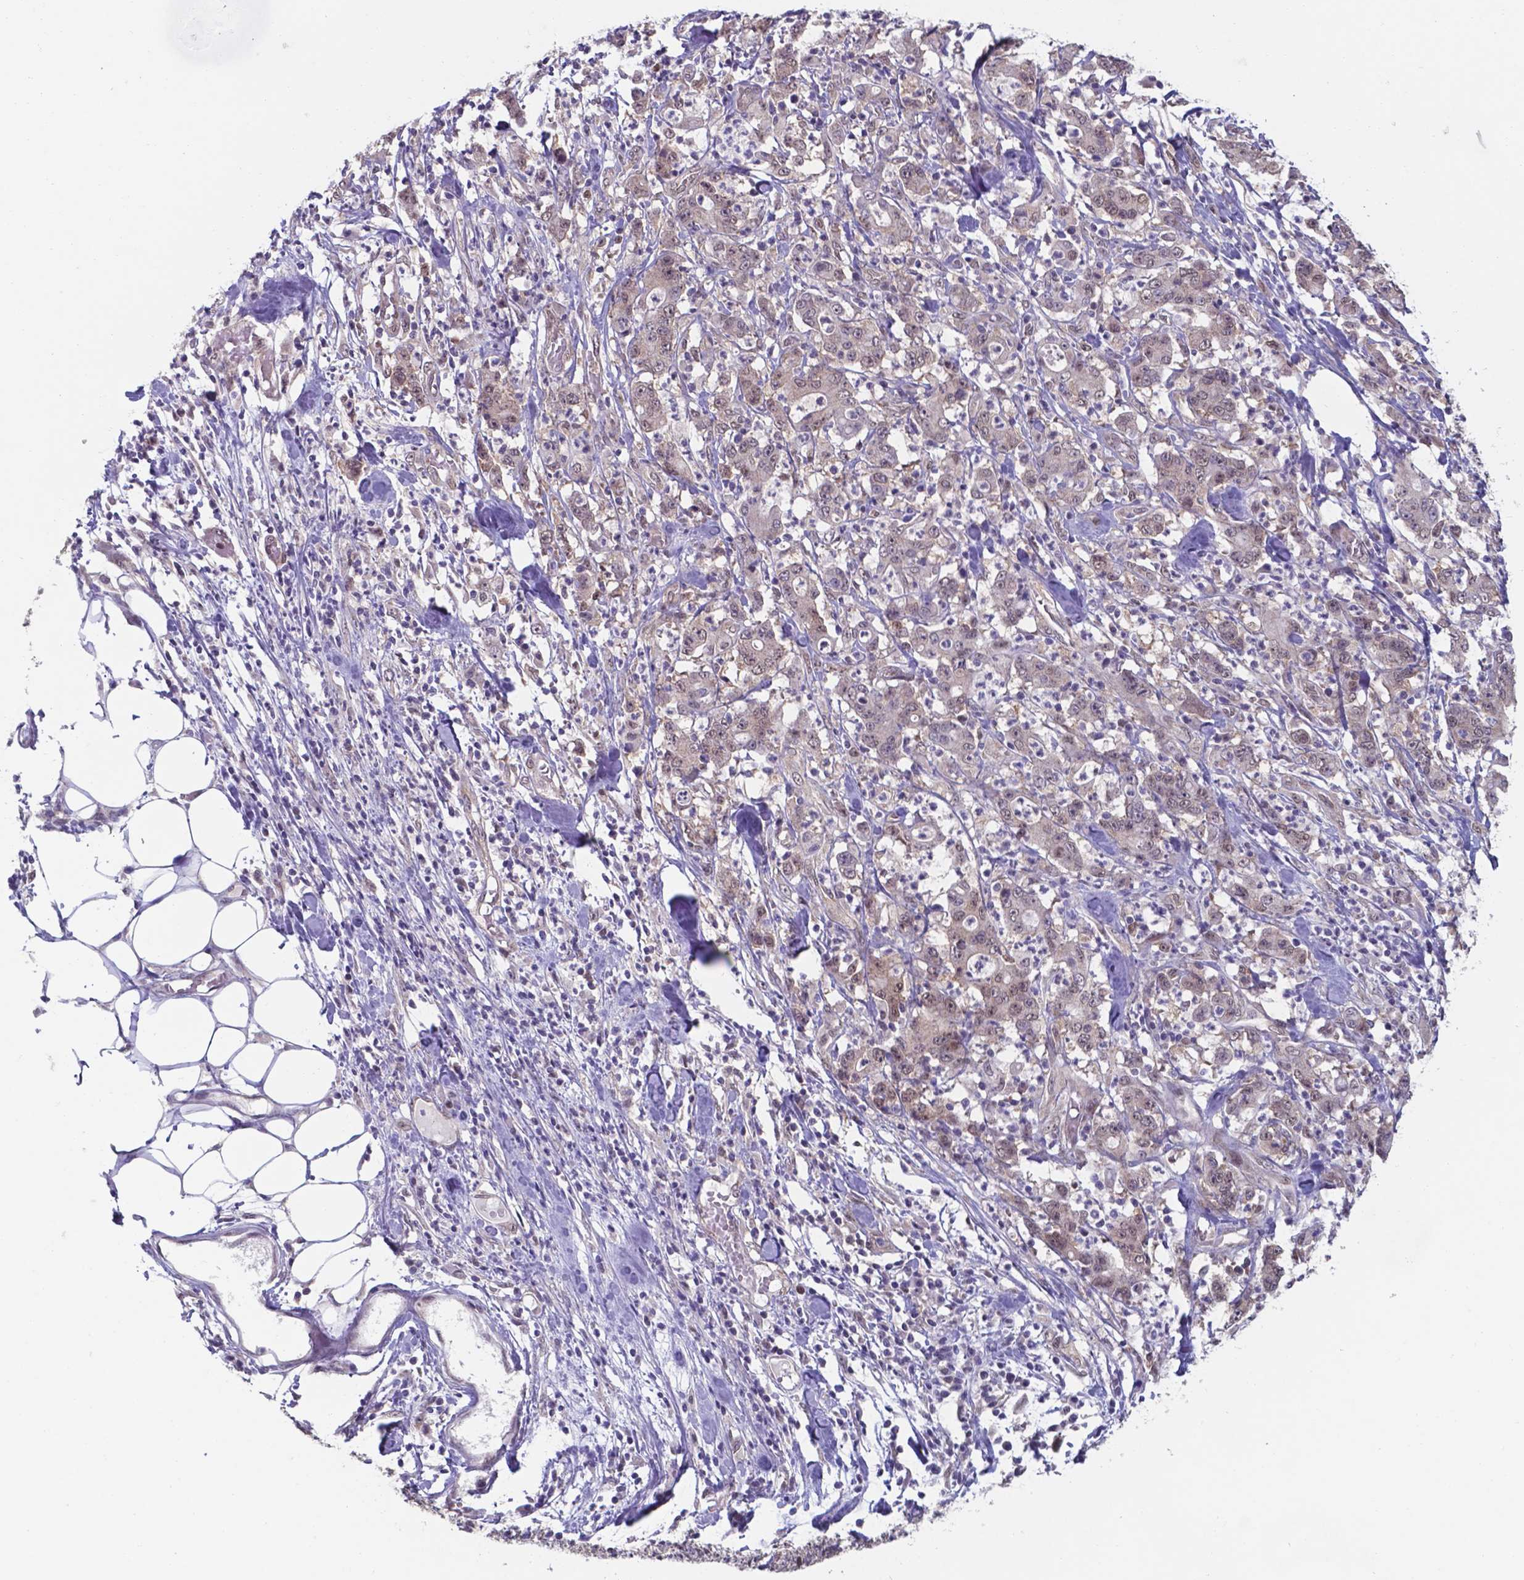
{"staining": {"intensity": "weak", "quantity": "<25%", "location": "nuclear"}, "tissue": "stomach cancer", "cell_type": "Tumor cells", "image_type": "cancer", "snomed": [{"axis": "morphology", "description": "Adenocarcinoma, NOS"}, {"axis": "topography", "description": "Stomach, upper"}], "caption": "Immunohistochemistry (IHC) micrograph of human stomach cancer stained for a protein (brown), which displays no expression in tumor cells.", "gene": "UBE2E2", "patient": {"sex": "male", "age": 68}}